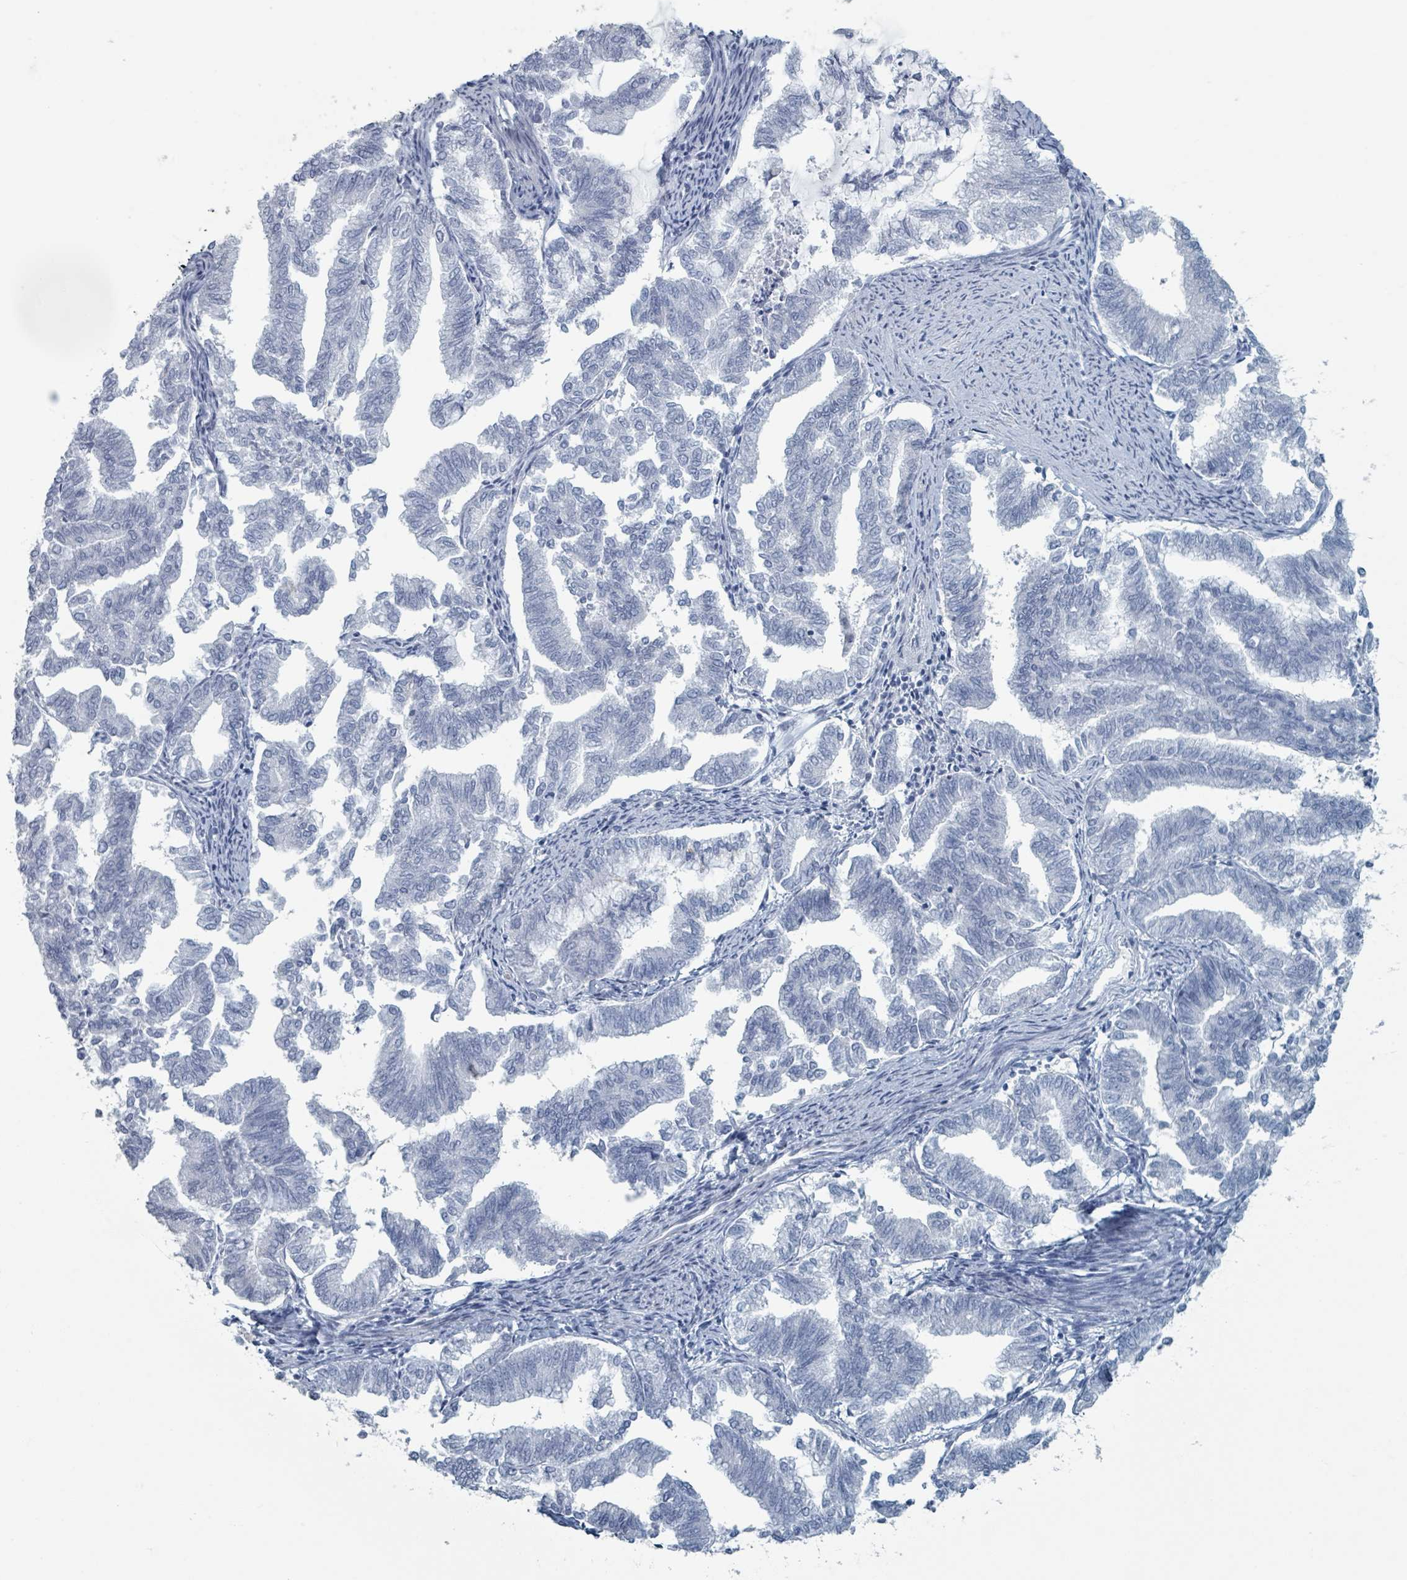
{"staining": {"intensity": "negative", "quantity": "none", "location": "none"}, "tissue": "endometrial cancer", "cell_type": "Tumor cells", "image_type": "cancer", "snomed": [{"axis": "morphology", "description": "Adenocarcinoma, NOS"}, {"axis": "topography", "description": "Endometrium"}], "caption": "The image displays no staining of tumor cells in endometrial cancer (adenocarcinoma).", "gene": "HEATR5A", "patient": {"sex": "female", "age": 79}}